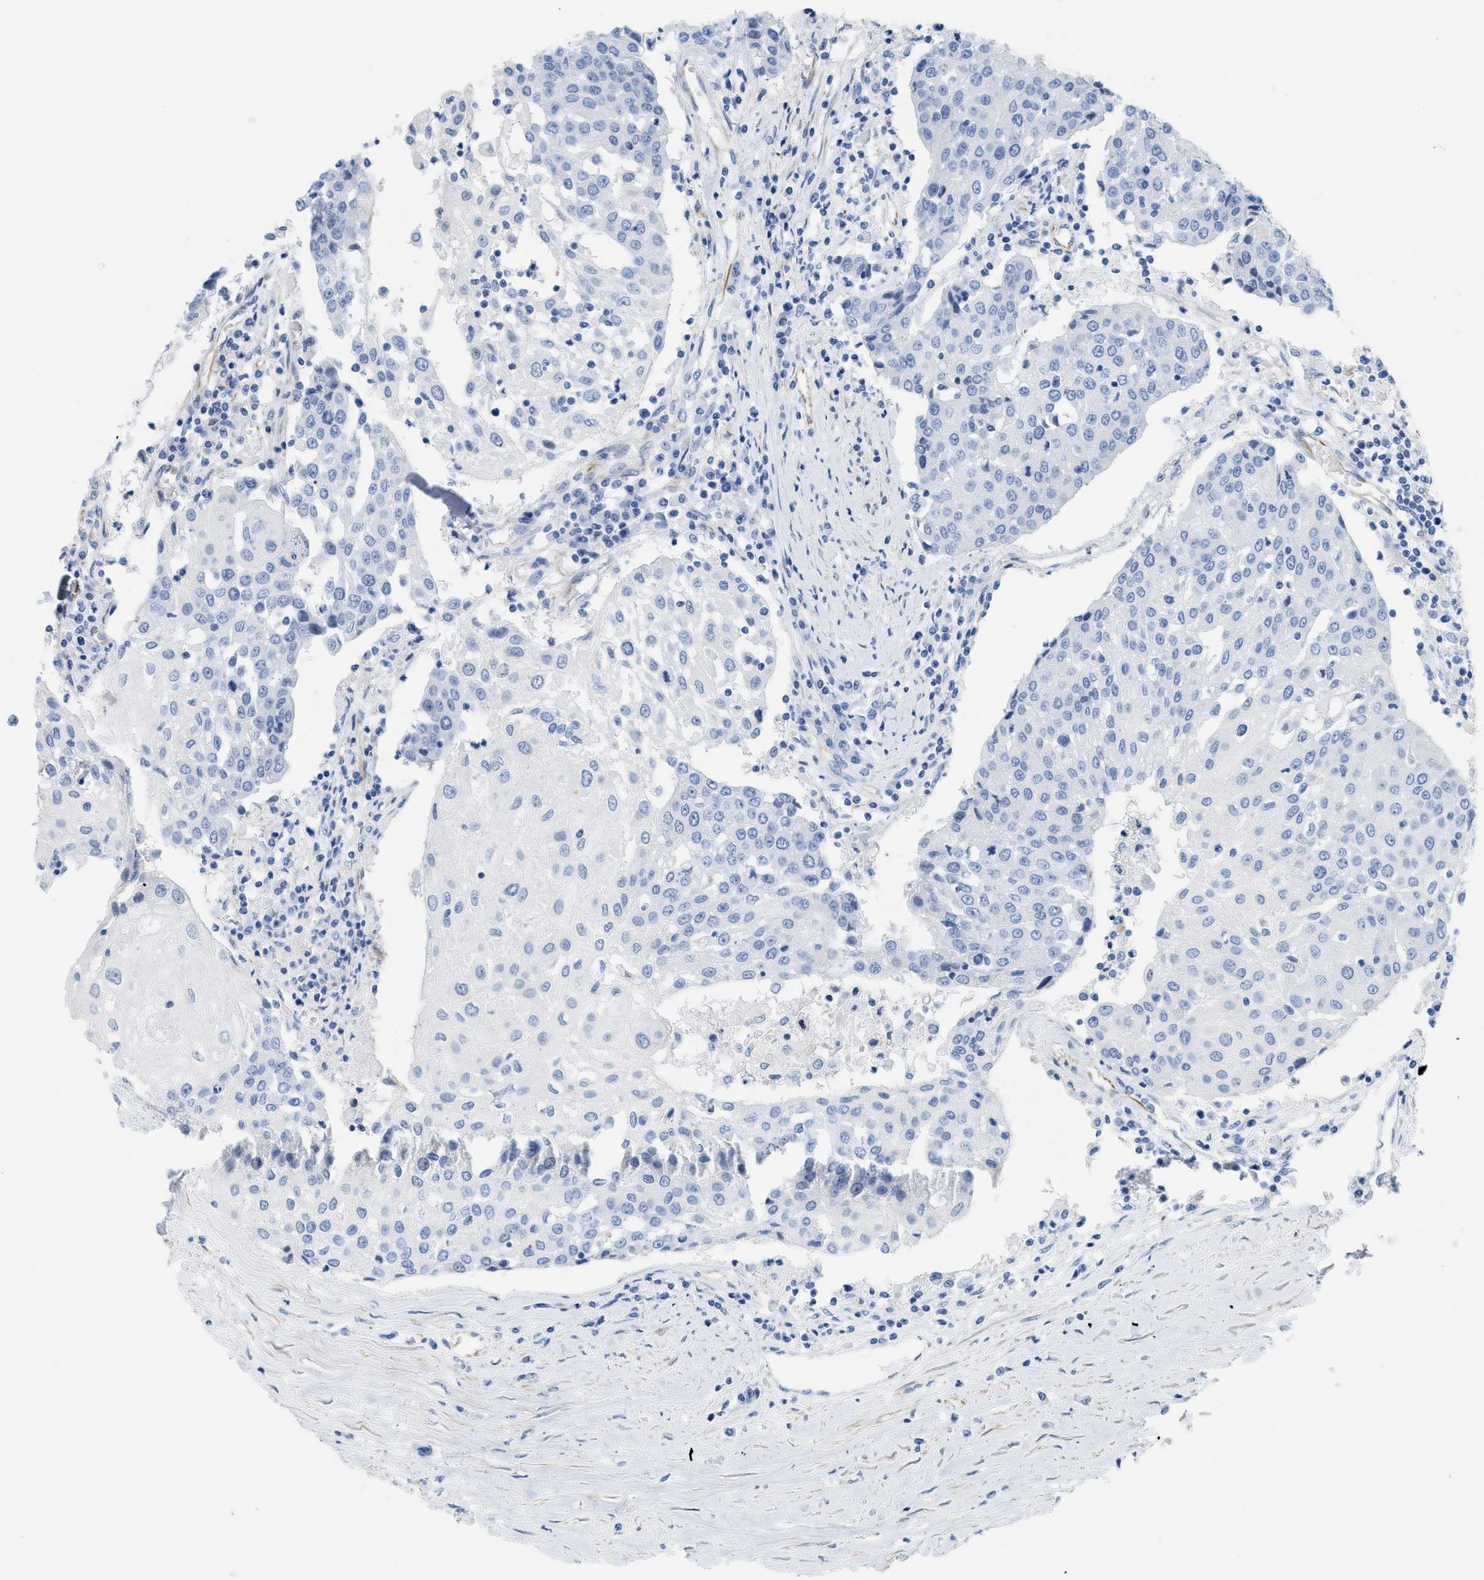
{"staining": {"intensity": "negative", "quantity": "none", "location": "none"}, "tissue": "urothelial cancer", "cell_type": "Tumor cells", "image_type": "cancer", "snomed": [{"axis": "morphology", "description": "Urothelial carcinoma, High grade"}, {"axis": "topography", "description": "Urinary bladder"}], "caption": "Micrograph shows no protein expression in tumor cells of urothelial cancer tissue.", "gene": "SLC12A1", "patient": {"sex": "female", "age": 85}}